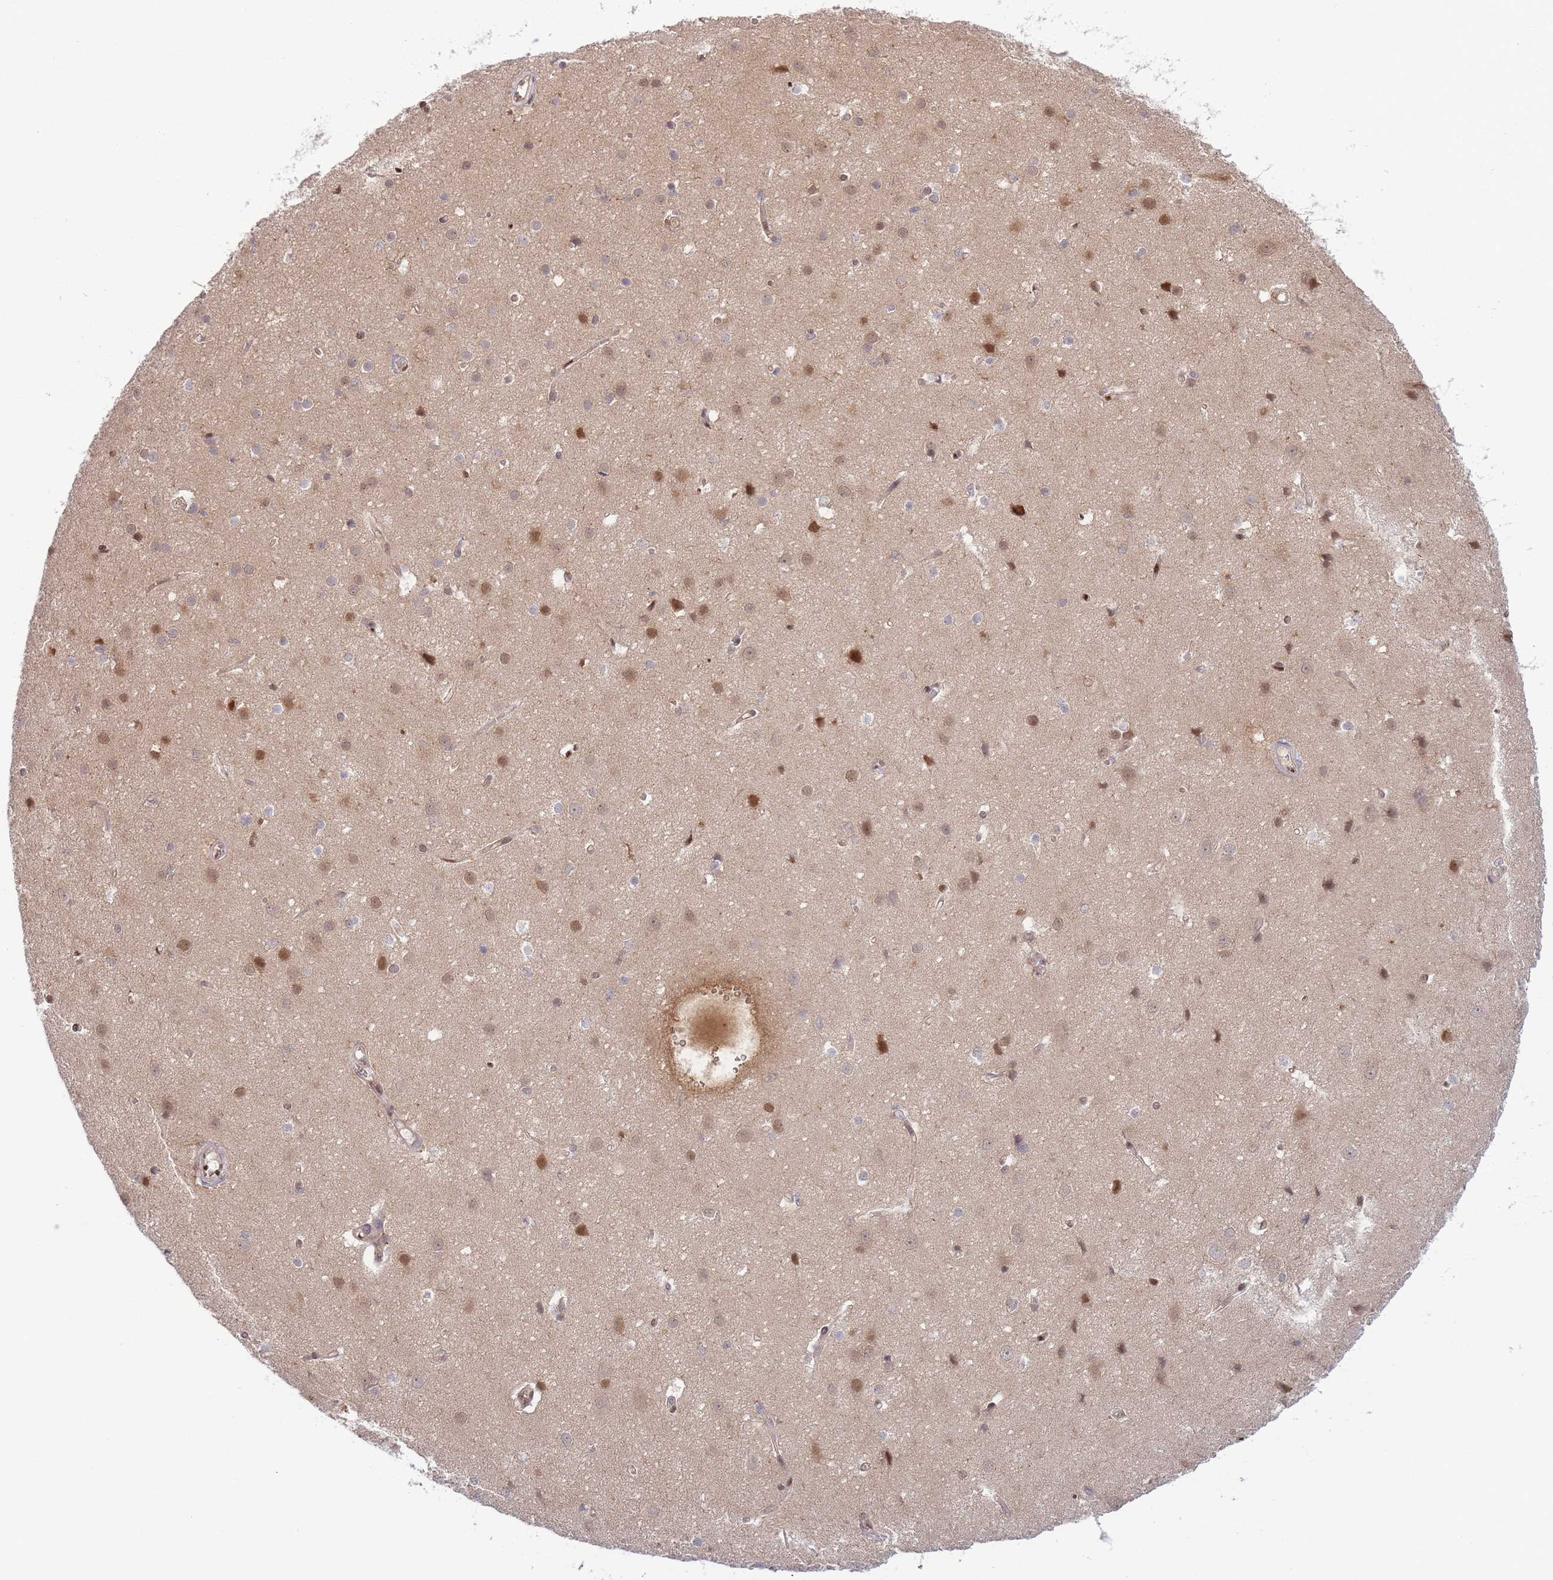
{"staining": {"intensity": "negative", "quantity": "none", "location": "none"}, "tissue": "cerebral cortex", "cell_type": "Endothelial cells", "image_type": "normal", "snomed": [{"axis": "morphology", "description": "Normal tissue, NOS"}, {"axis": "topography", "description": "Cerebral cortex"}], "caption": "The histopathology image demonstrates no staining of endothelial cells in unremarkable cerebral cortex. (Stains: DAB (3,3'-diaminobenzidine) immunohistochemistry (IHC) with hematoxylin counter stain, Microscopy: brightfield microscopy at high magnification).", "gene": "NSFL1C", "patient": {"sex": "male", "age": 37}}